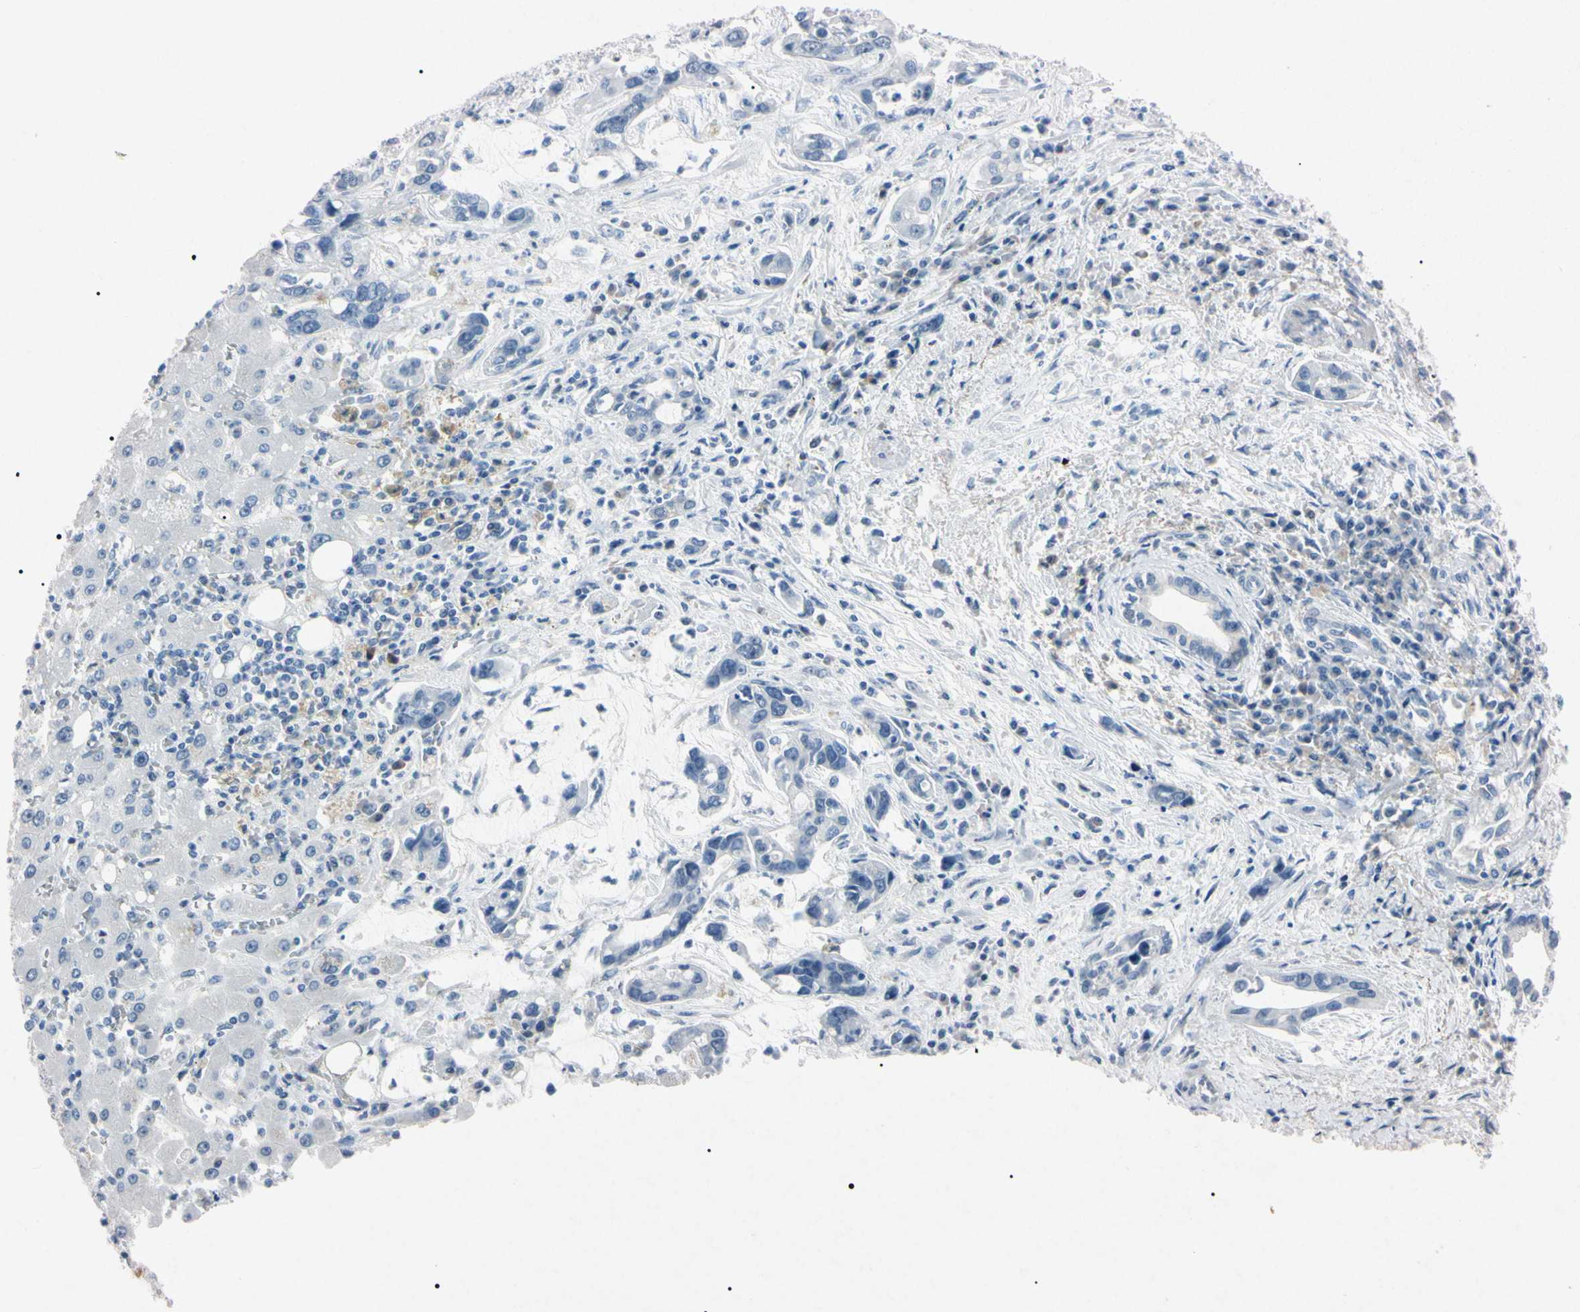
{"staining": {"intensity": "negative", "quantity": "none", "location": "none"}, "tissue": "liver cancer", "cell_type": "Tumor cells", "image_type": "cancer", "snomed": [{"axis": "morphology", "description": "Cholangiocarcinoma"}, {"axis": "topography", "description": "Liver"}], "caption": "A high-resolution image shows immunohistochemistry (IHC) staining of liver cancer (cholangiocarcinoma), which shows no significant staining in tumor cells.", "gene": "ELN", "patient": {"sex": "female", "age": 65}}